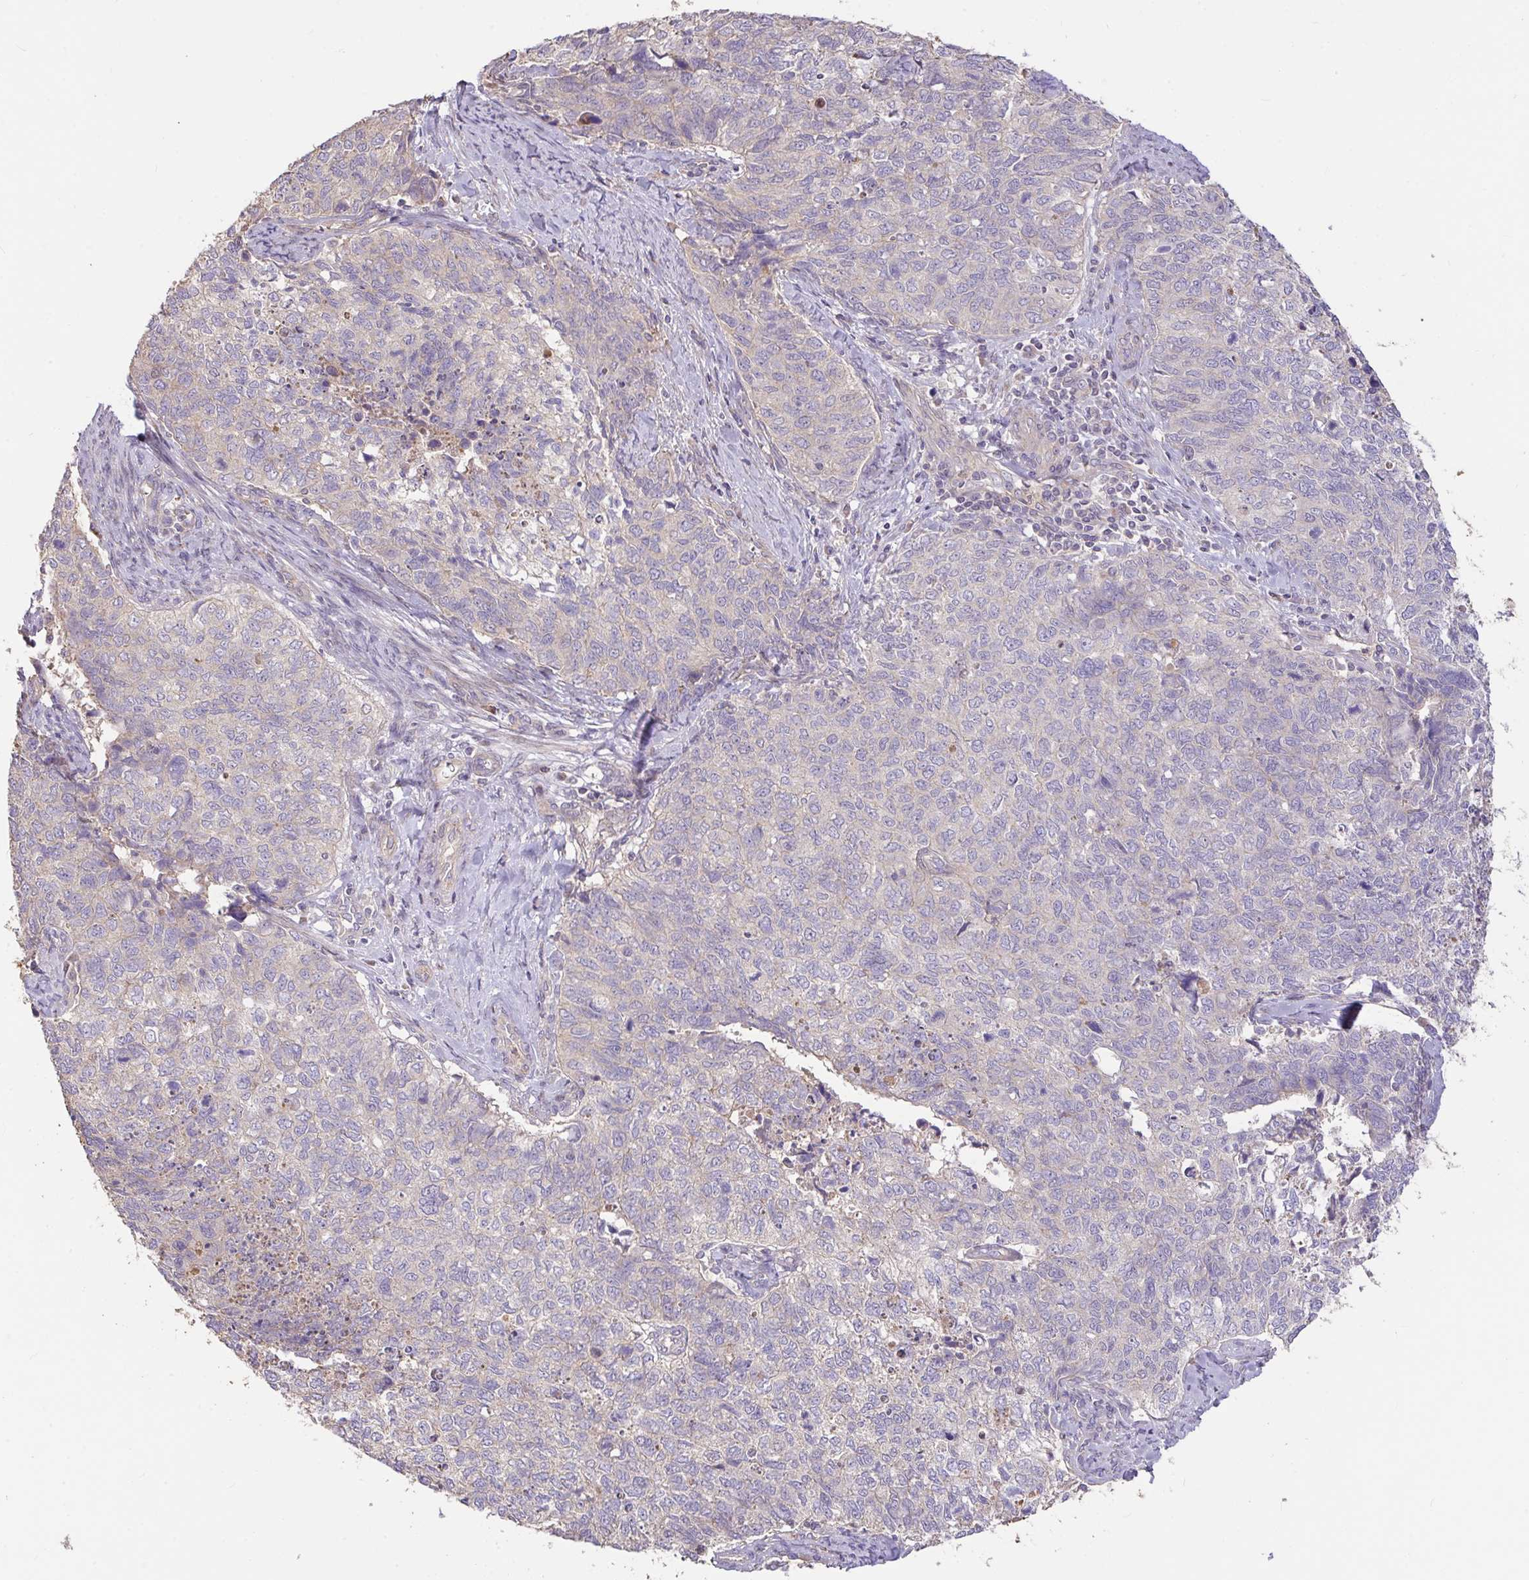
{"staining": {"intensity": "negative", "quantity": "none", "location": "none"}, "tissue": "cervical cancer", "cell_type": "Tumor cells", "image_type": "cancer", "snomed": [{"axis": "morphology", "description": "Adenocarcinoma, NOS"}, {"axis": "topography", "description": "Cervix"}], "caption": "DAB immunohistochemical staining of human cervical adenocarcinoma displays no significant positivity in tumor cells.", "gene": "FCER1A", "patient": {"sex": "female", "age": 63}}